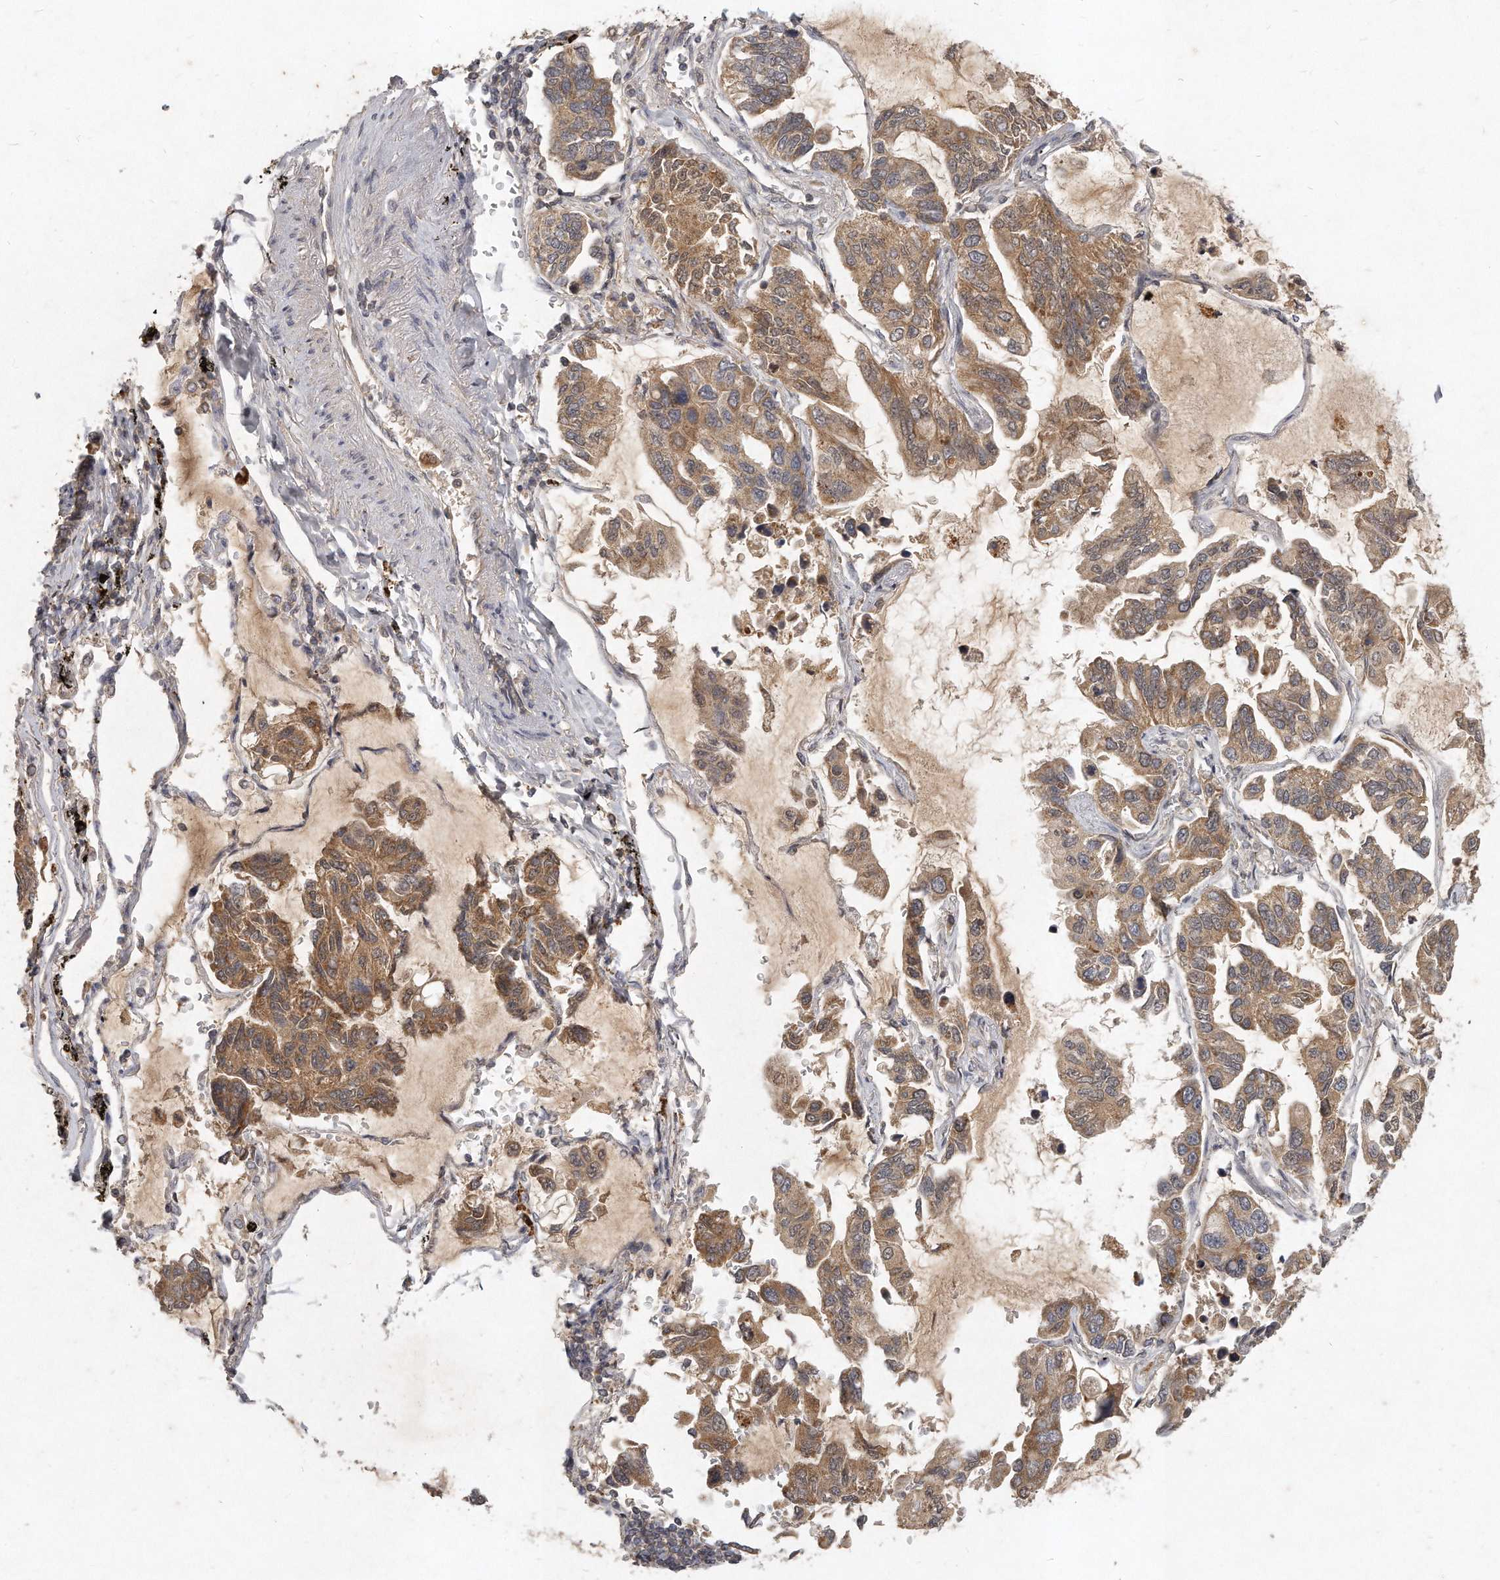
{"staining": {"intensity": "moderate", "quantity": ">75%", "location": "cytoplasmic/membranous"}, "tissue": "lung cancer", "cell_type": "Tumor cells", "image_type": "cancer", "snomed": [{"axis": "morphology", "description": "Adenocarcinoma, NOS"}, {"axis": "topography", "description": "Lung"}], "caption": "Immunohistochemistry micrograph of neoplastic tissue: human lung cancer stained using immunohistochemistry (IHC) shows medium levels of moderate protein expression localized specifically in the cytoplasmic/membranous of tumor cells, appearing as a cytoplasmic/membranous brown color.", "gene": "LGALS8", "patient": {"sex": "male", "age": 64}}